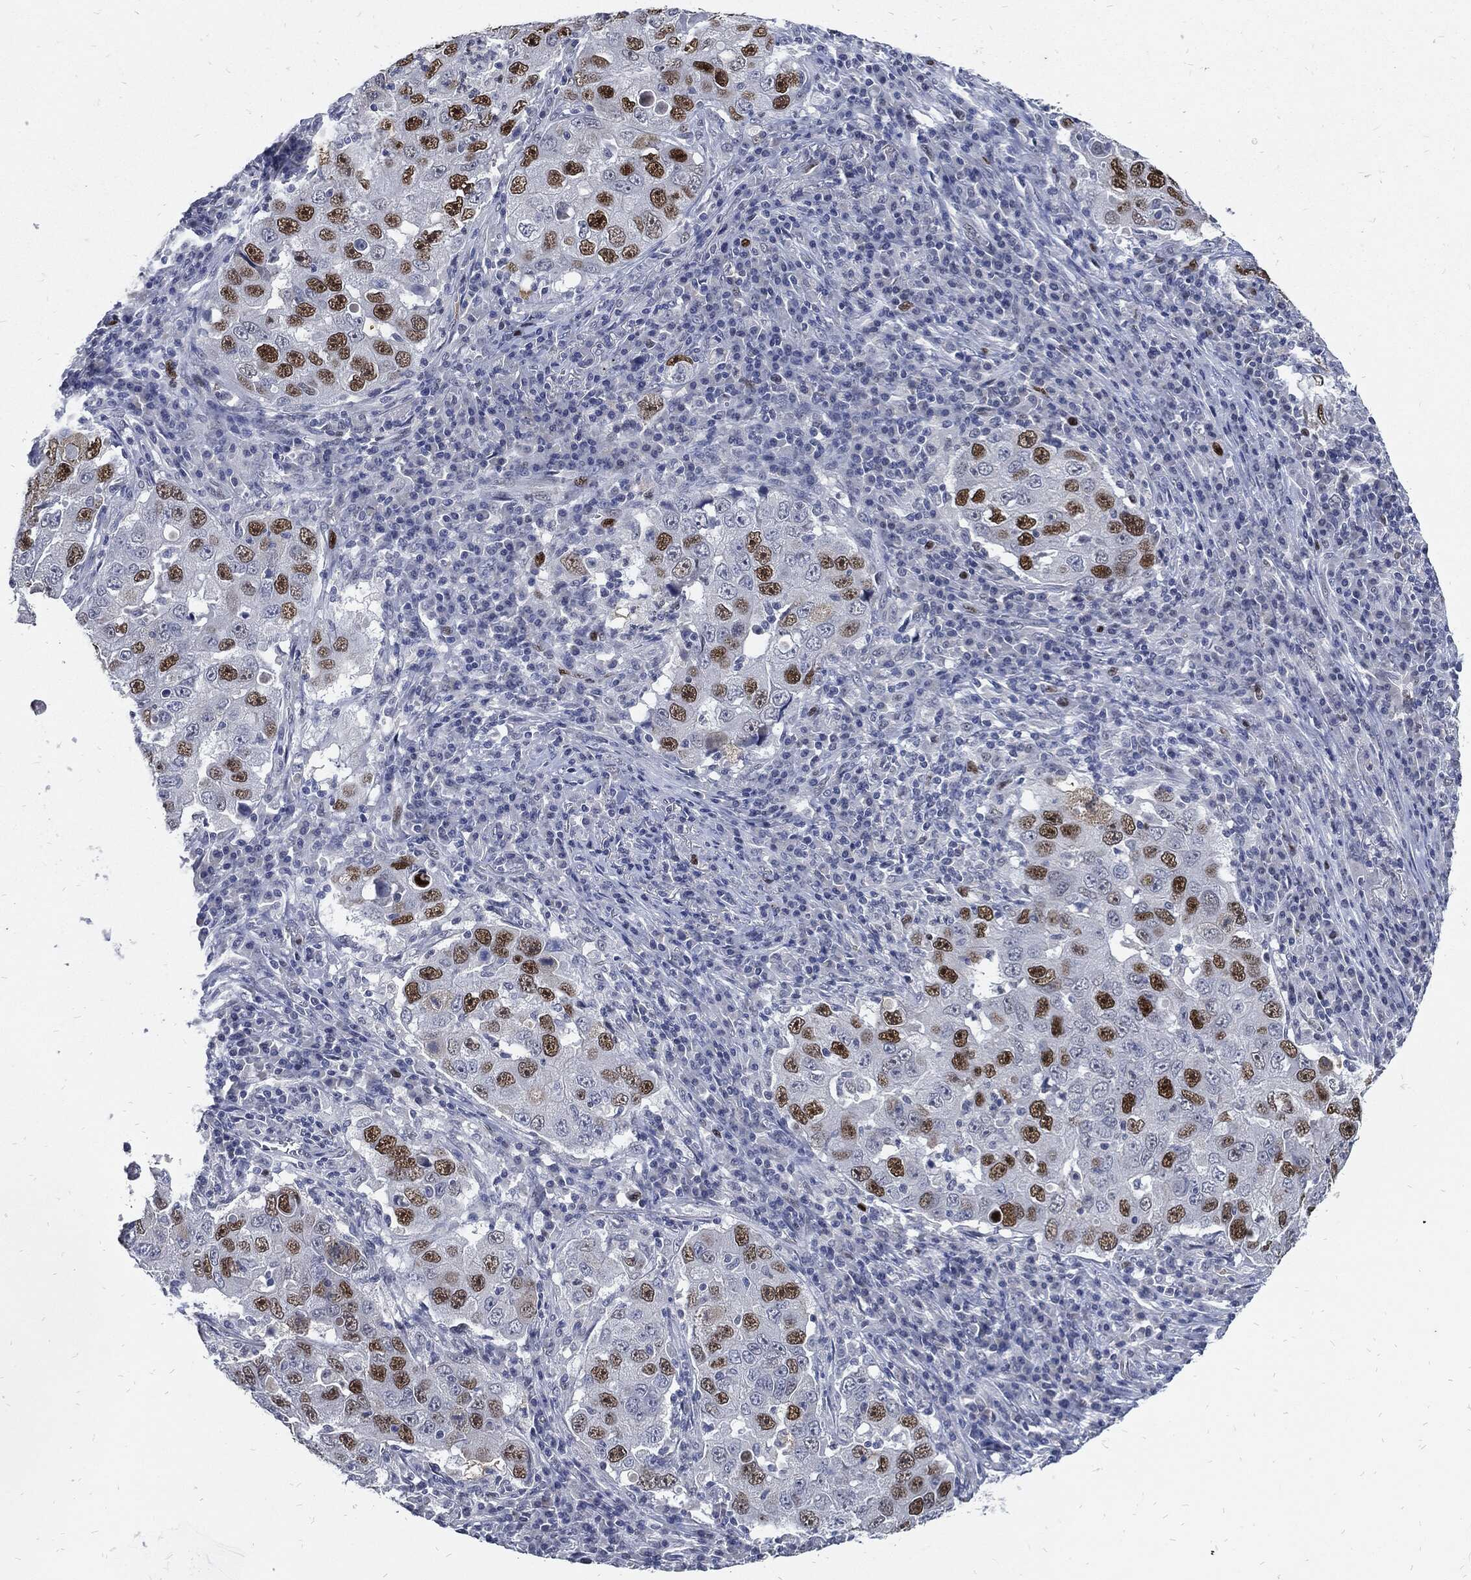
{"staining": {"intensity": "strong", "quantity": "<25%", "location": "nuclear"}, "tissue": "lung cancer", "cell_type": "Tumor cells", "image_type": "cancer", "snomed": [{"axis": "morphology", "description": "Adenocarcinoma, NOS"}, {"axis": "topography", "description": "Lung"}], "caption": "DAB (3,3'-diaminobenzidine) immunohistochemical staining of human adenocarcinoma (lung) reveals strong nuclear protein expression in about <25% of tumor cells. Nuclei are stained in blue.", "gene": "NBN", "patient": {"sex": "male", "age": 73}}